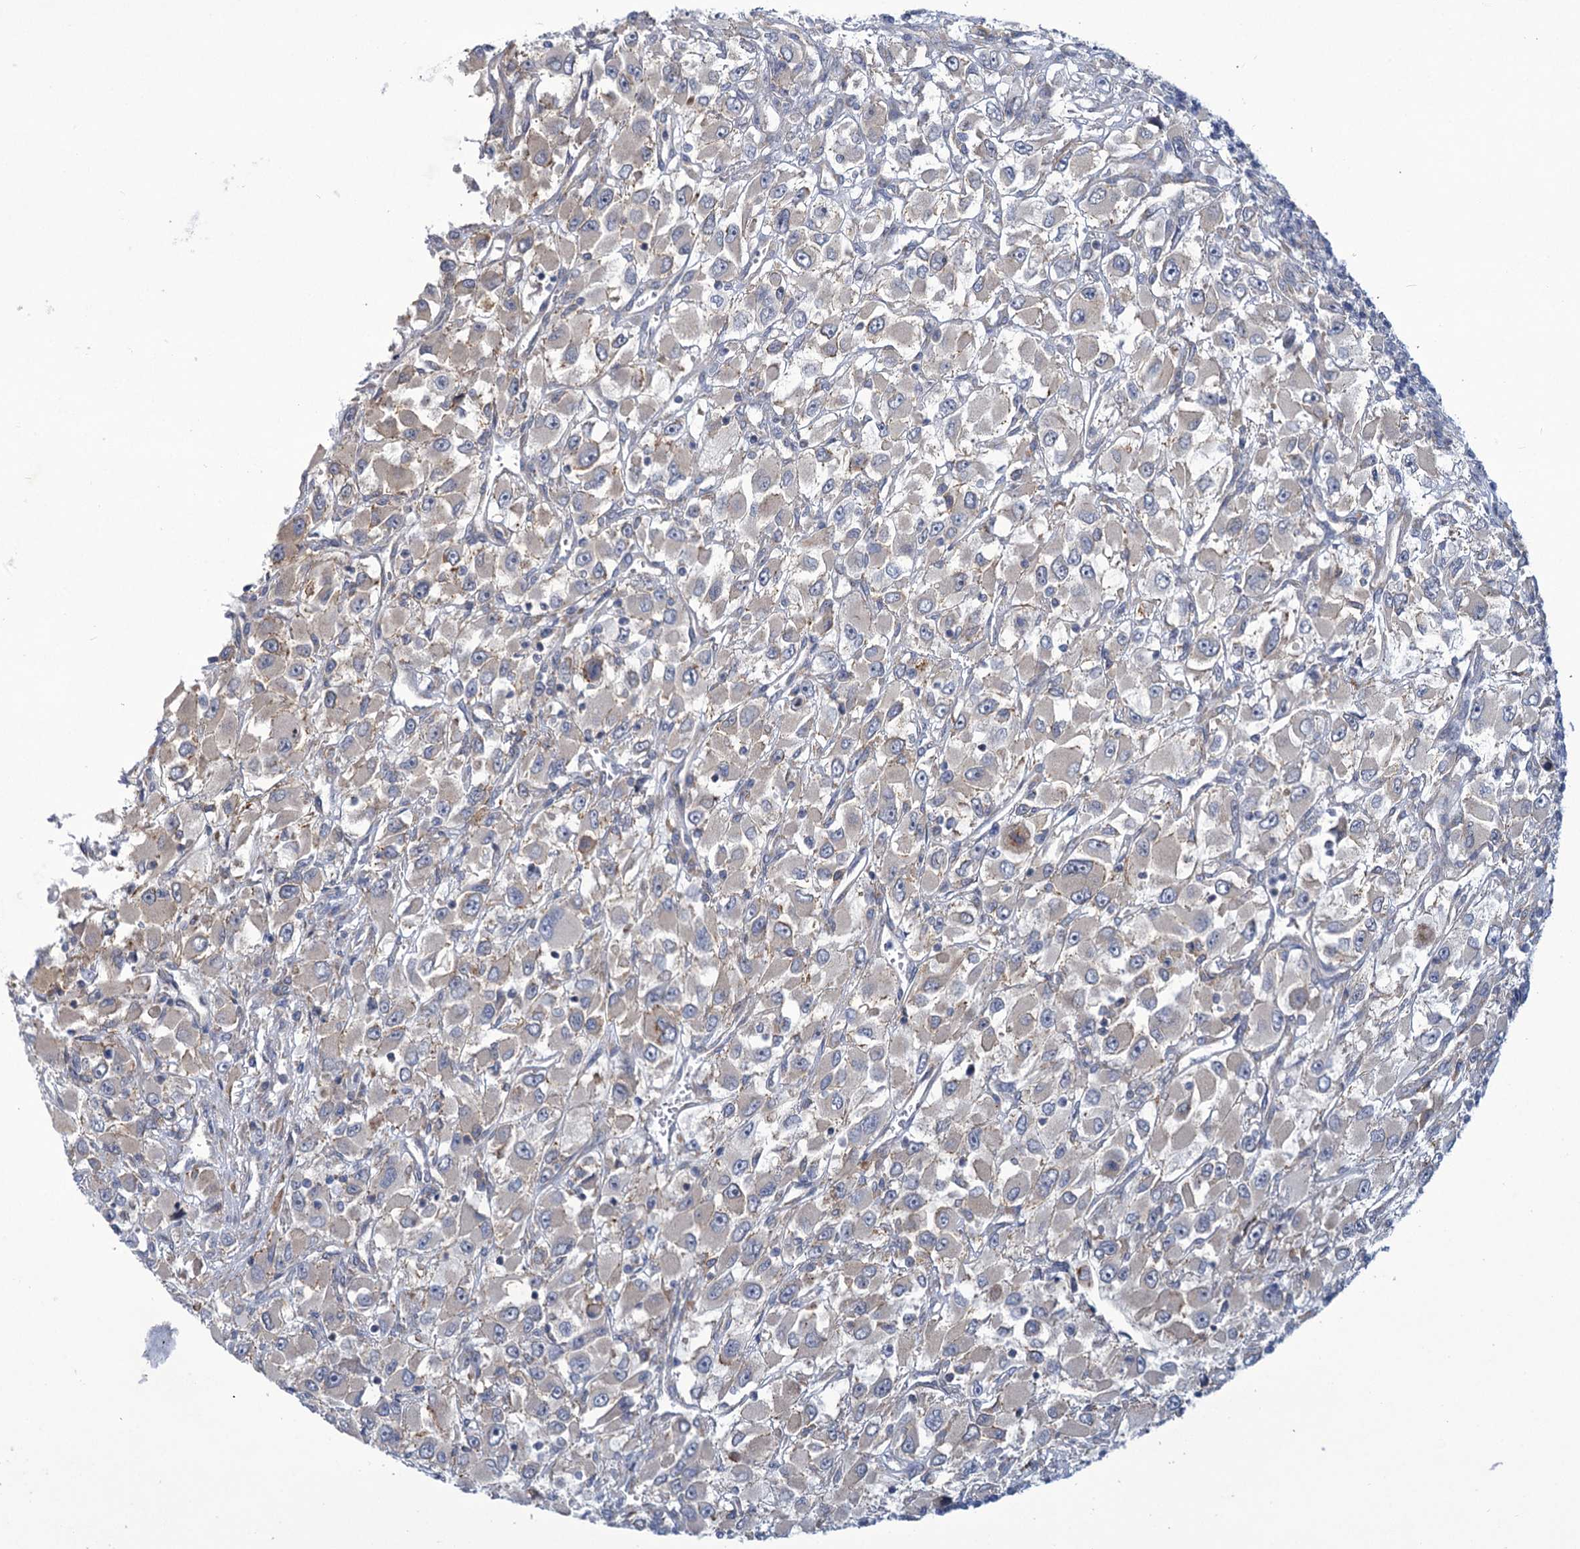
{"staining": {"intensity": "negative", "quantity": "none", "location": "none"}, "tissue": "renal cancer", "cell_type": "Tumor cells", "image_type": "cancer", "snomed": [{"axis": "morphology", "description": "Adenocarcinoma, NOS"}, {"axis": "topography", "description": "Kidney"}], "caption": "A high-resolution image shows IHC staining of renal cancer (adenocarcinoma), which demonstrates no significant positivity in tumor cells.", "gene": "MBLAC2", "patient": {"sex": "female", "age": 52}}